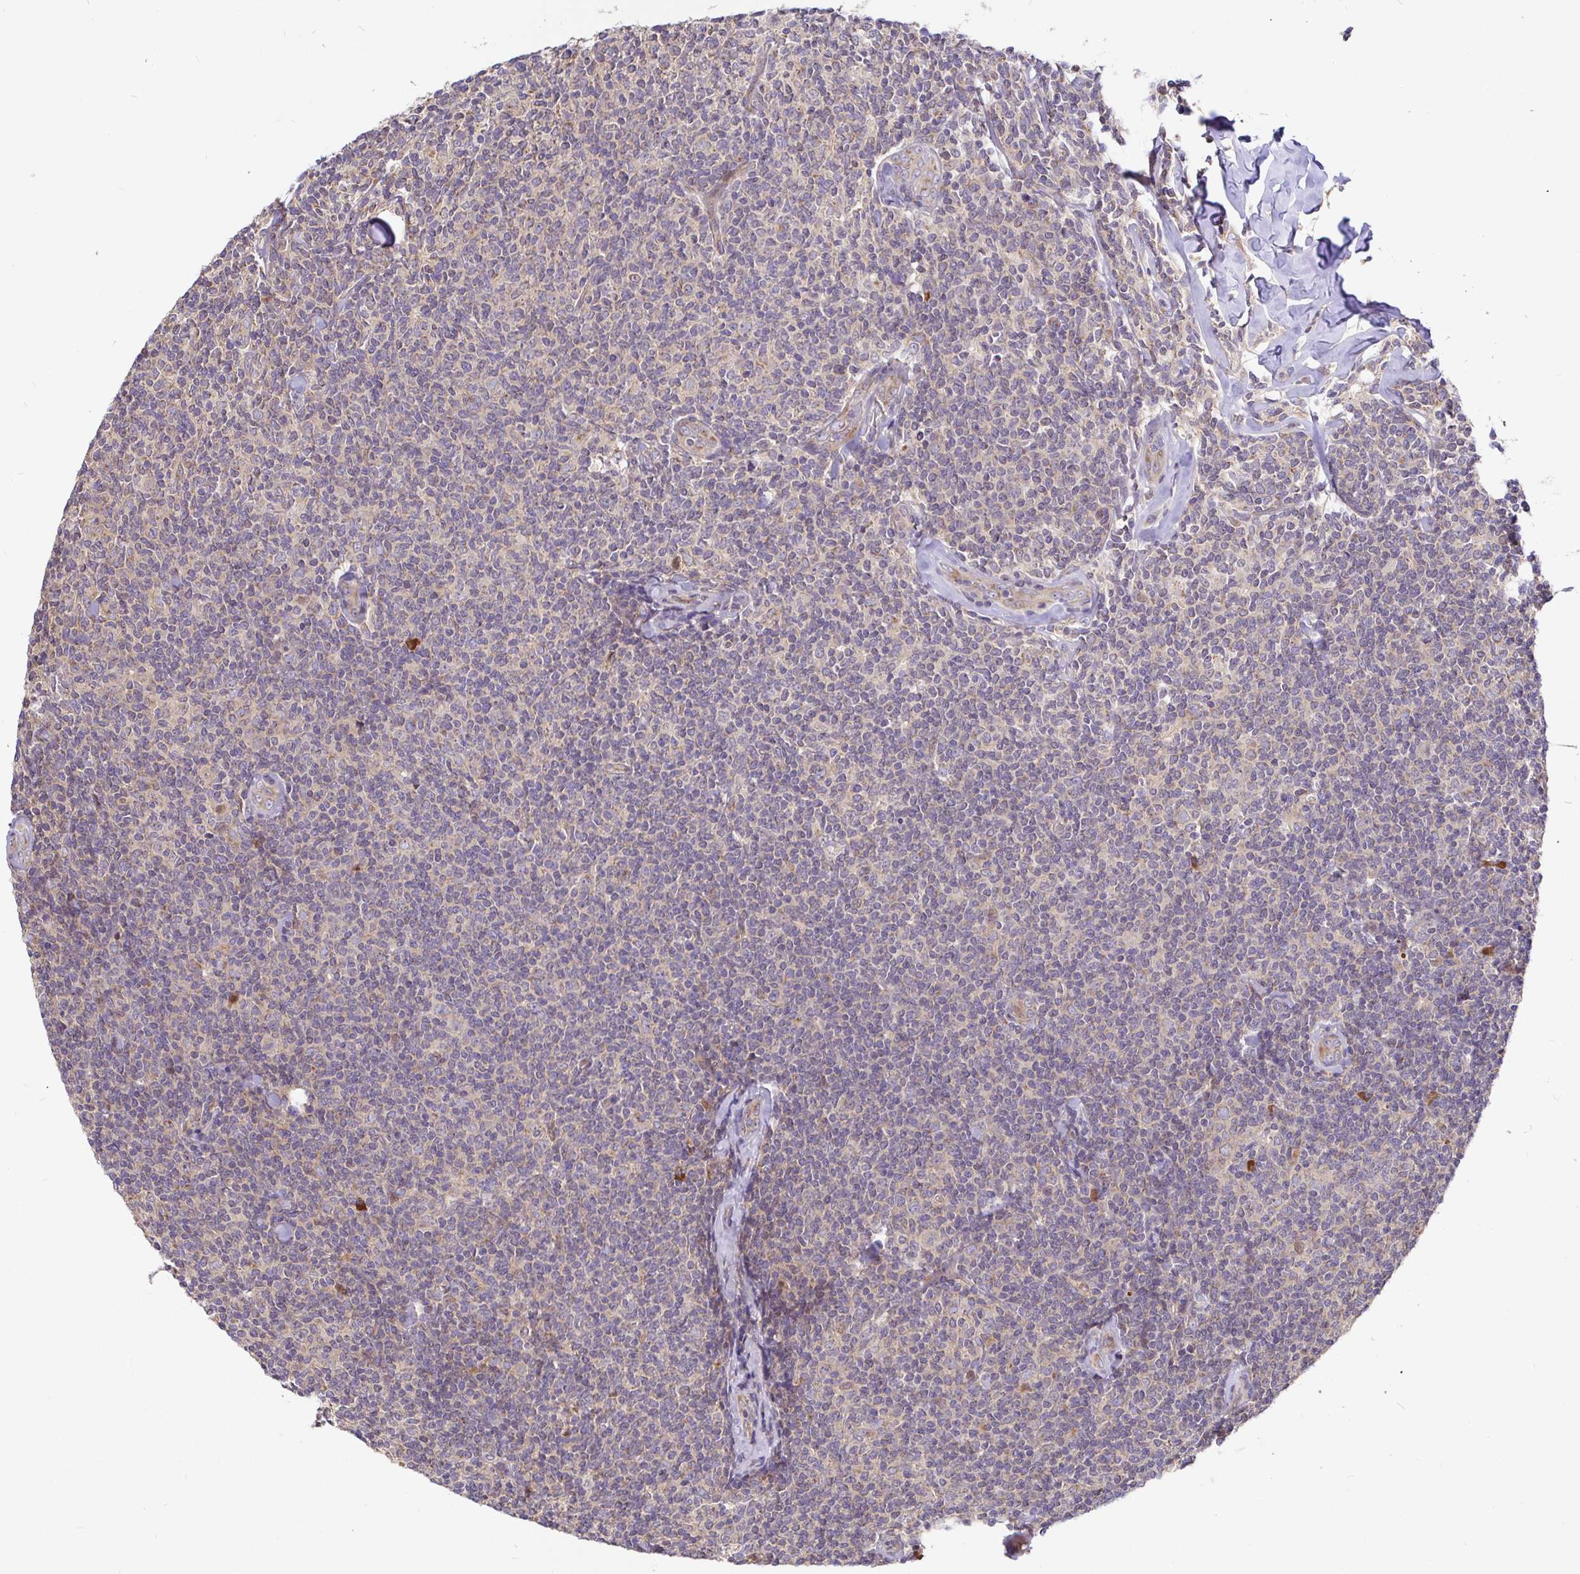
{"staining": {"intensity": "negative", "quantity": "none", "location": "none"}, "tissue": "lymphoma", "cell_type": "Tumor cells", "image_type": "cancer", "snomed": [{"axis": "morphology", "description": "Malignant lymphoma, non-Hodgkin's type, Low grade"}, {"axis": "topography", "description": "Lymph node"}], "caption": "IHC image of neoplastic tissue: malignant lymphoma, non-Hodgkin's type (low-grade) stained with DAB (3,3'-diaminobenzidine) shows no significant protein positivity in tumor cells. Nuclei are stained in blue.", "gene": "ELP1", "patient": {"sex": "female", "age": 56}}